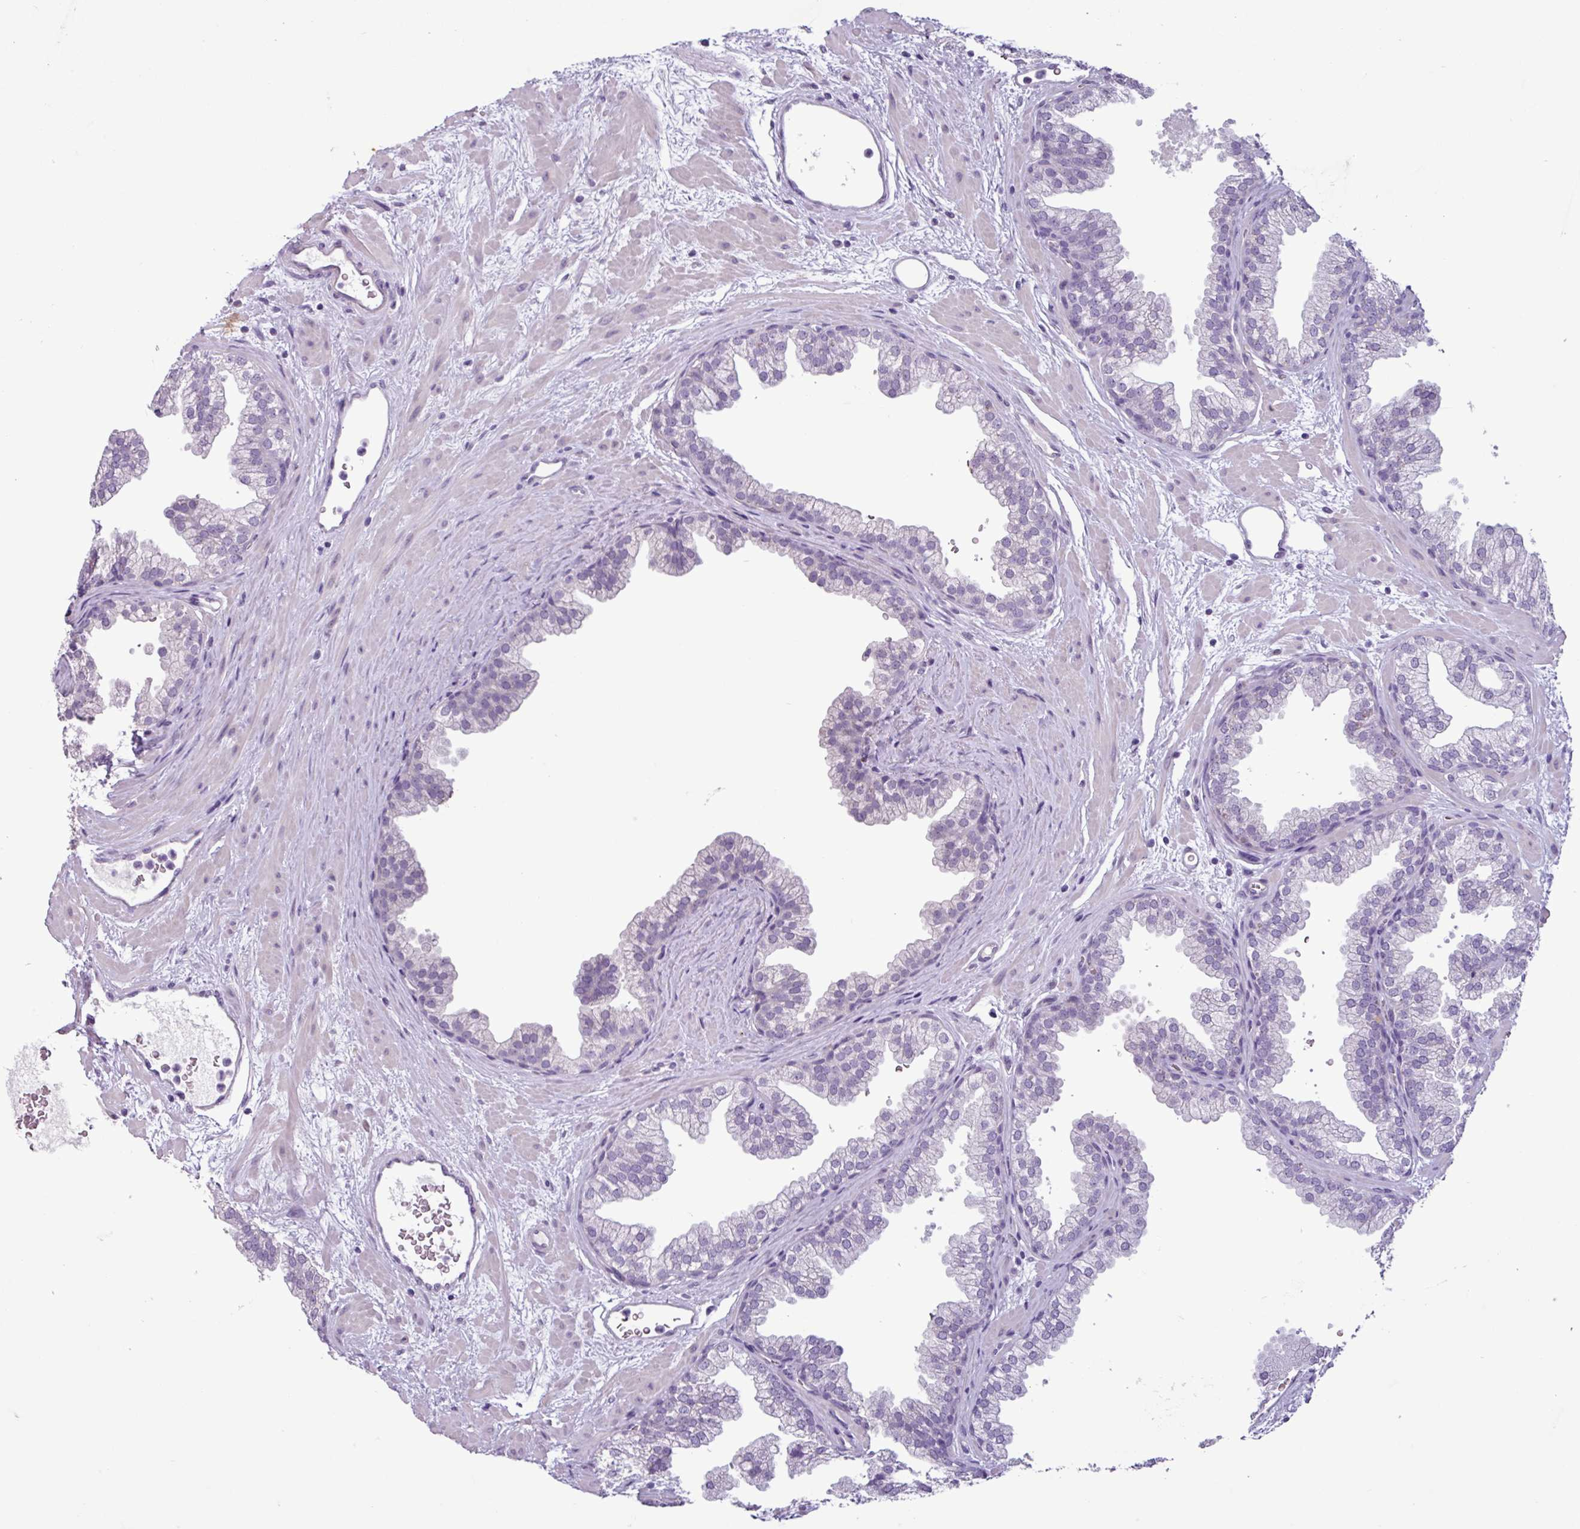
{"staining": {"intensity": "negative", "quantity": "none", "location": "none"}, "tissue": "prostate", "cell_type": "Glandular cells", "image_type": "normal", "snomed": [{"axis": "morphology", "description": "Normal tissue, NOS"}, {"axis": "topography", "description": "Prostate"}], "caption": "Normal prostate was stained to show a protein in brown. There is no significant staining in glandular cells. (Brightfield microscopy of DAB (3,3'-diaminobenzidine) immunohistochemistry at high magnification).", "gene": "C9orf24", "patient": {"sex": "male", "age": 37}}